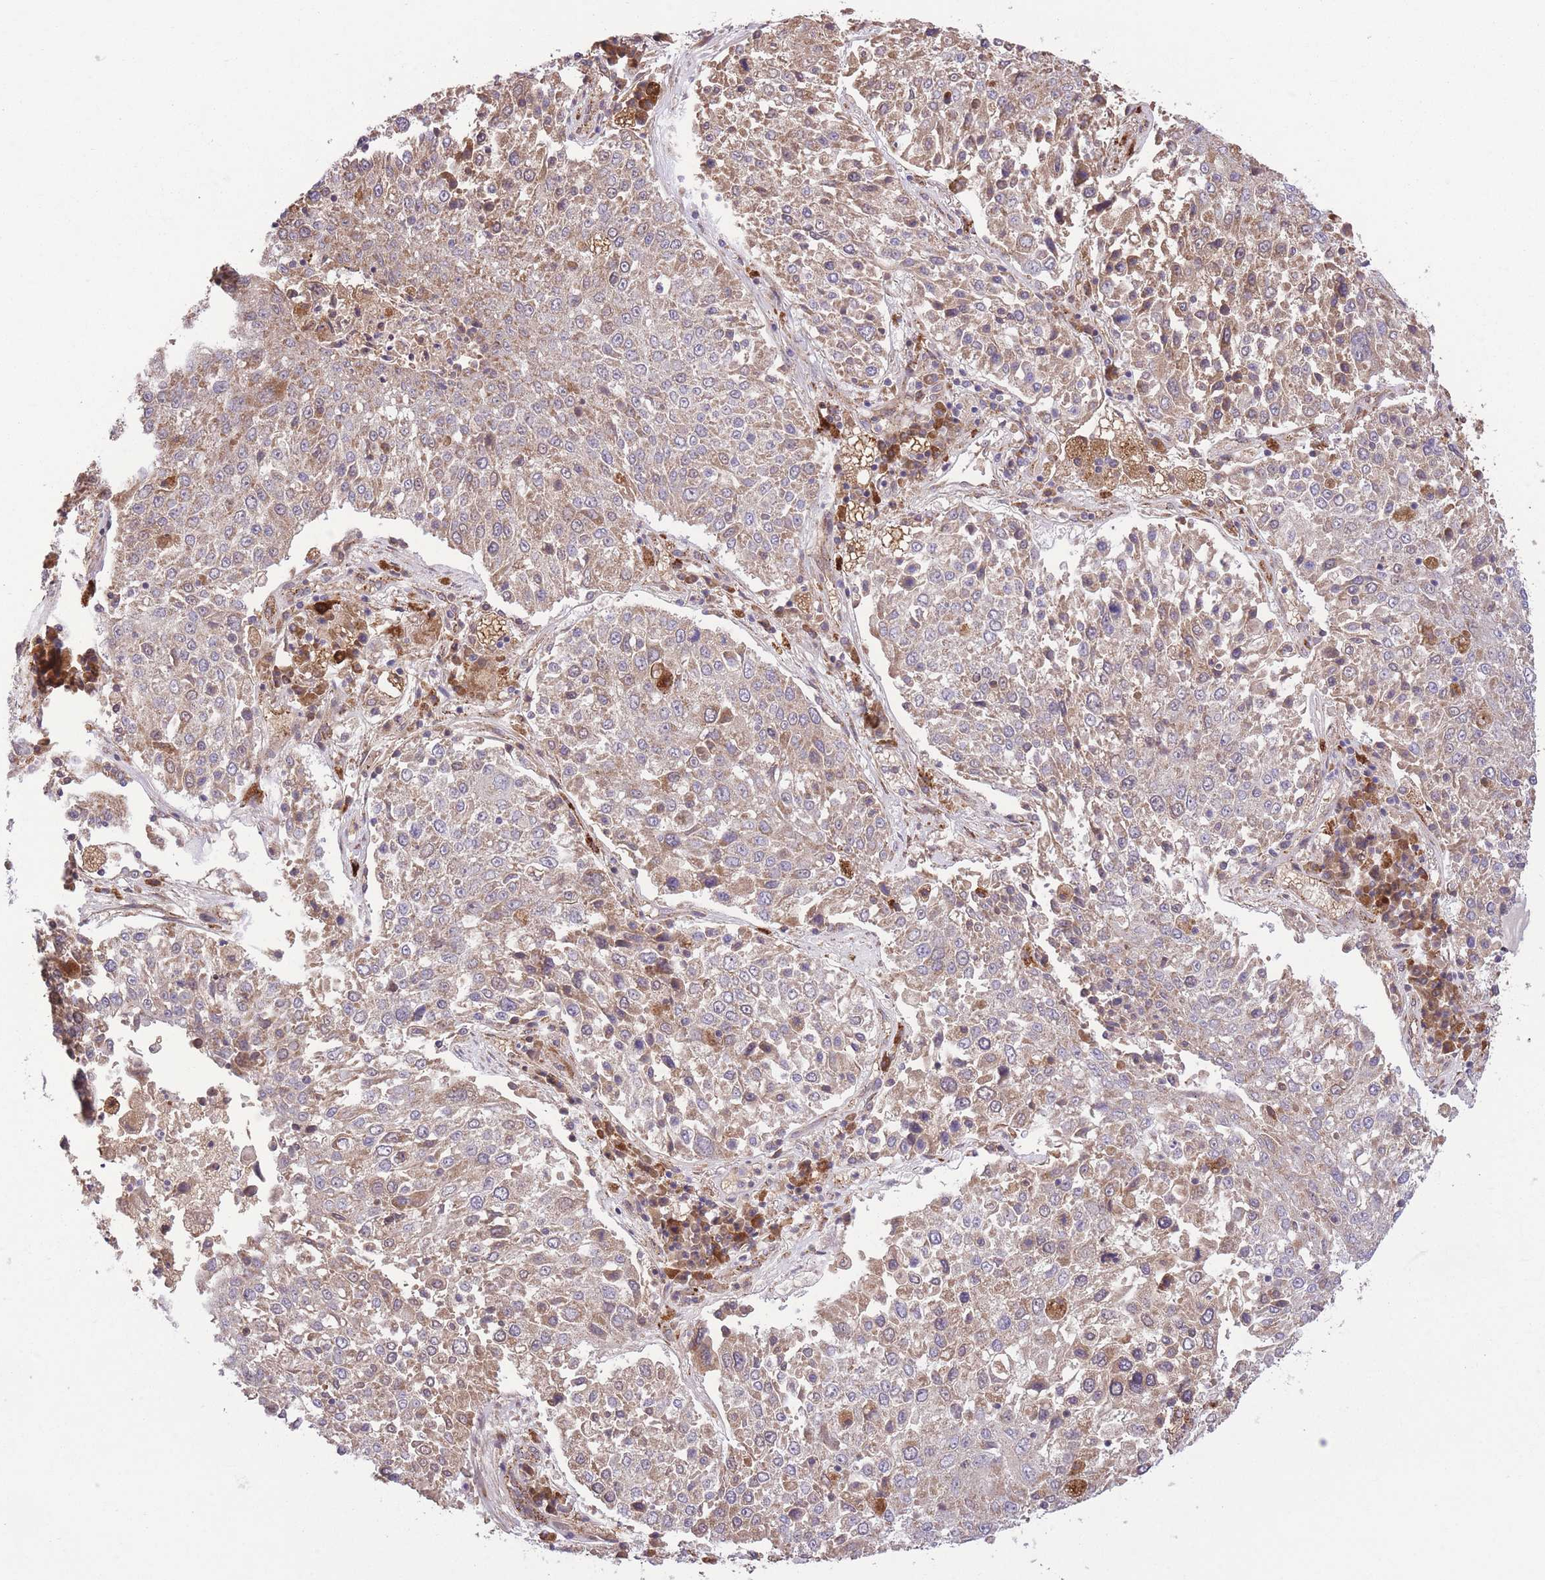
{"staining": {"intensity": "weak", "quantity": "25%-75%", "location": "cytoplasmic/membranous"}, "tissue": "lung cancer", "cell_type": "Tumor cells", "image_type": "cancer", "snomed": [{"axis": "morphology", "description": "Squamous cell carcinoma, NOS"}, {"axis": "topography", "description": "Lung"}], "caption": "Lung cancer (squamous cell carcinoma) was stained to show a protein in brown. There is low levels of weak cytoplasmic/membranous expression in about 25%-75% of tumor cells.", "gene": "POLR3F", "patient": {"sex": "male", "age": 65}}